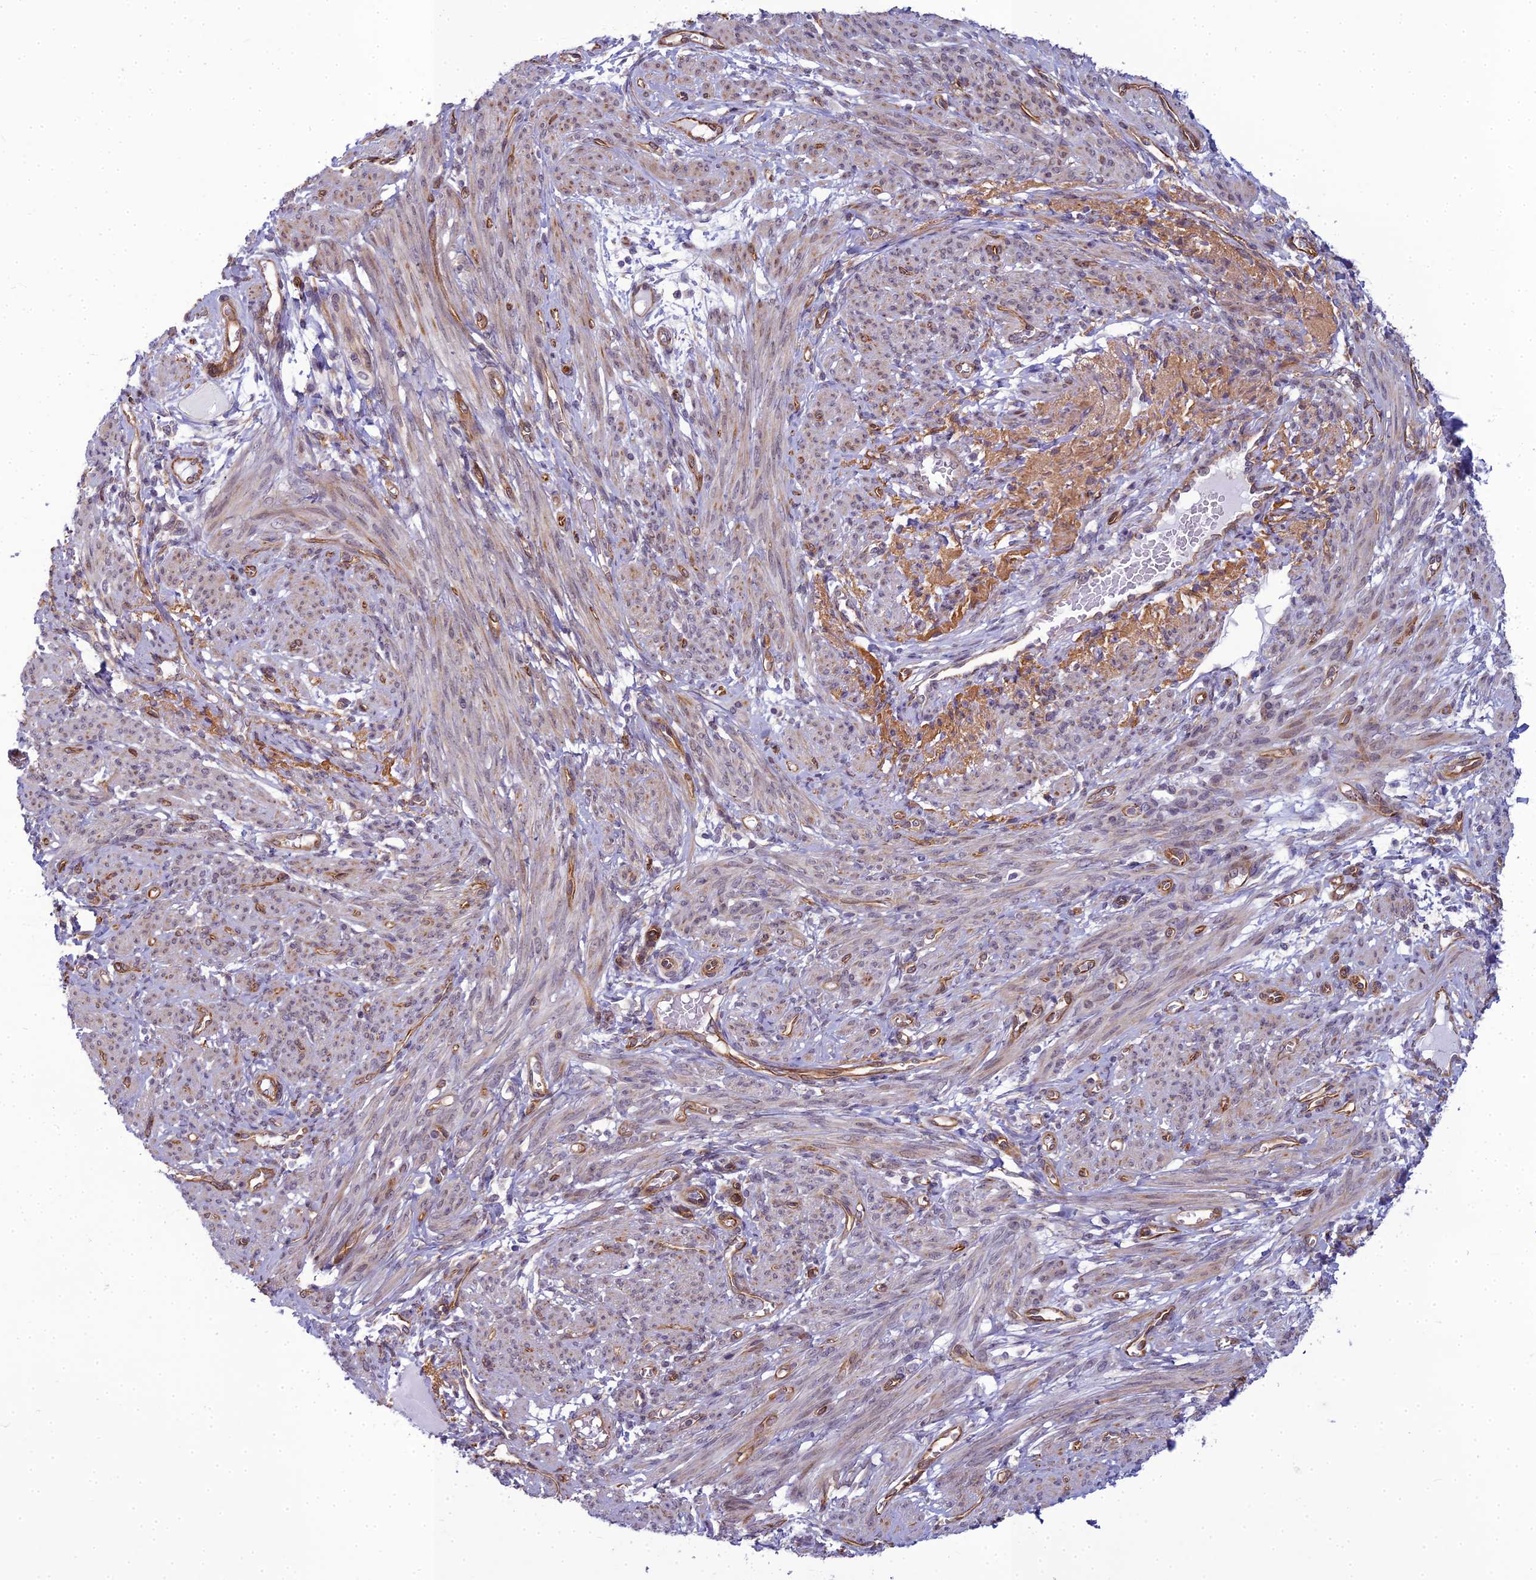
{"staining": {"intensity": "weak", "quantity": "25%-75%", "location": "cytoplasmic/membranous"}, "tissue": "smooth muscle", "cell_type": "Smooth muscle cells", "image_type": "normal", "snomed": [{"axis": "morphology", "description": "Normal tissue, NOS"}, {"axis": "topography", "description": "Smooth muscle"}], "caption": "Immunohistochemistry (IHC) histopathology image of benign smooth muscle: smooth muscle stained using immunohistochemistry demonstrates low levels of weak protein expression localized specifically in the cytoplasmic/membranous of smooth muscle cells, appearing as a cytoplasmic/membranous brown color.", "gene": "RGL3", "patient": {"sex": "female", "age": 39}}